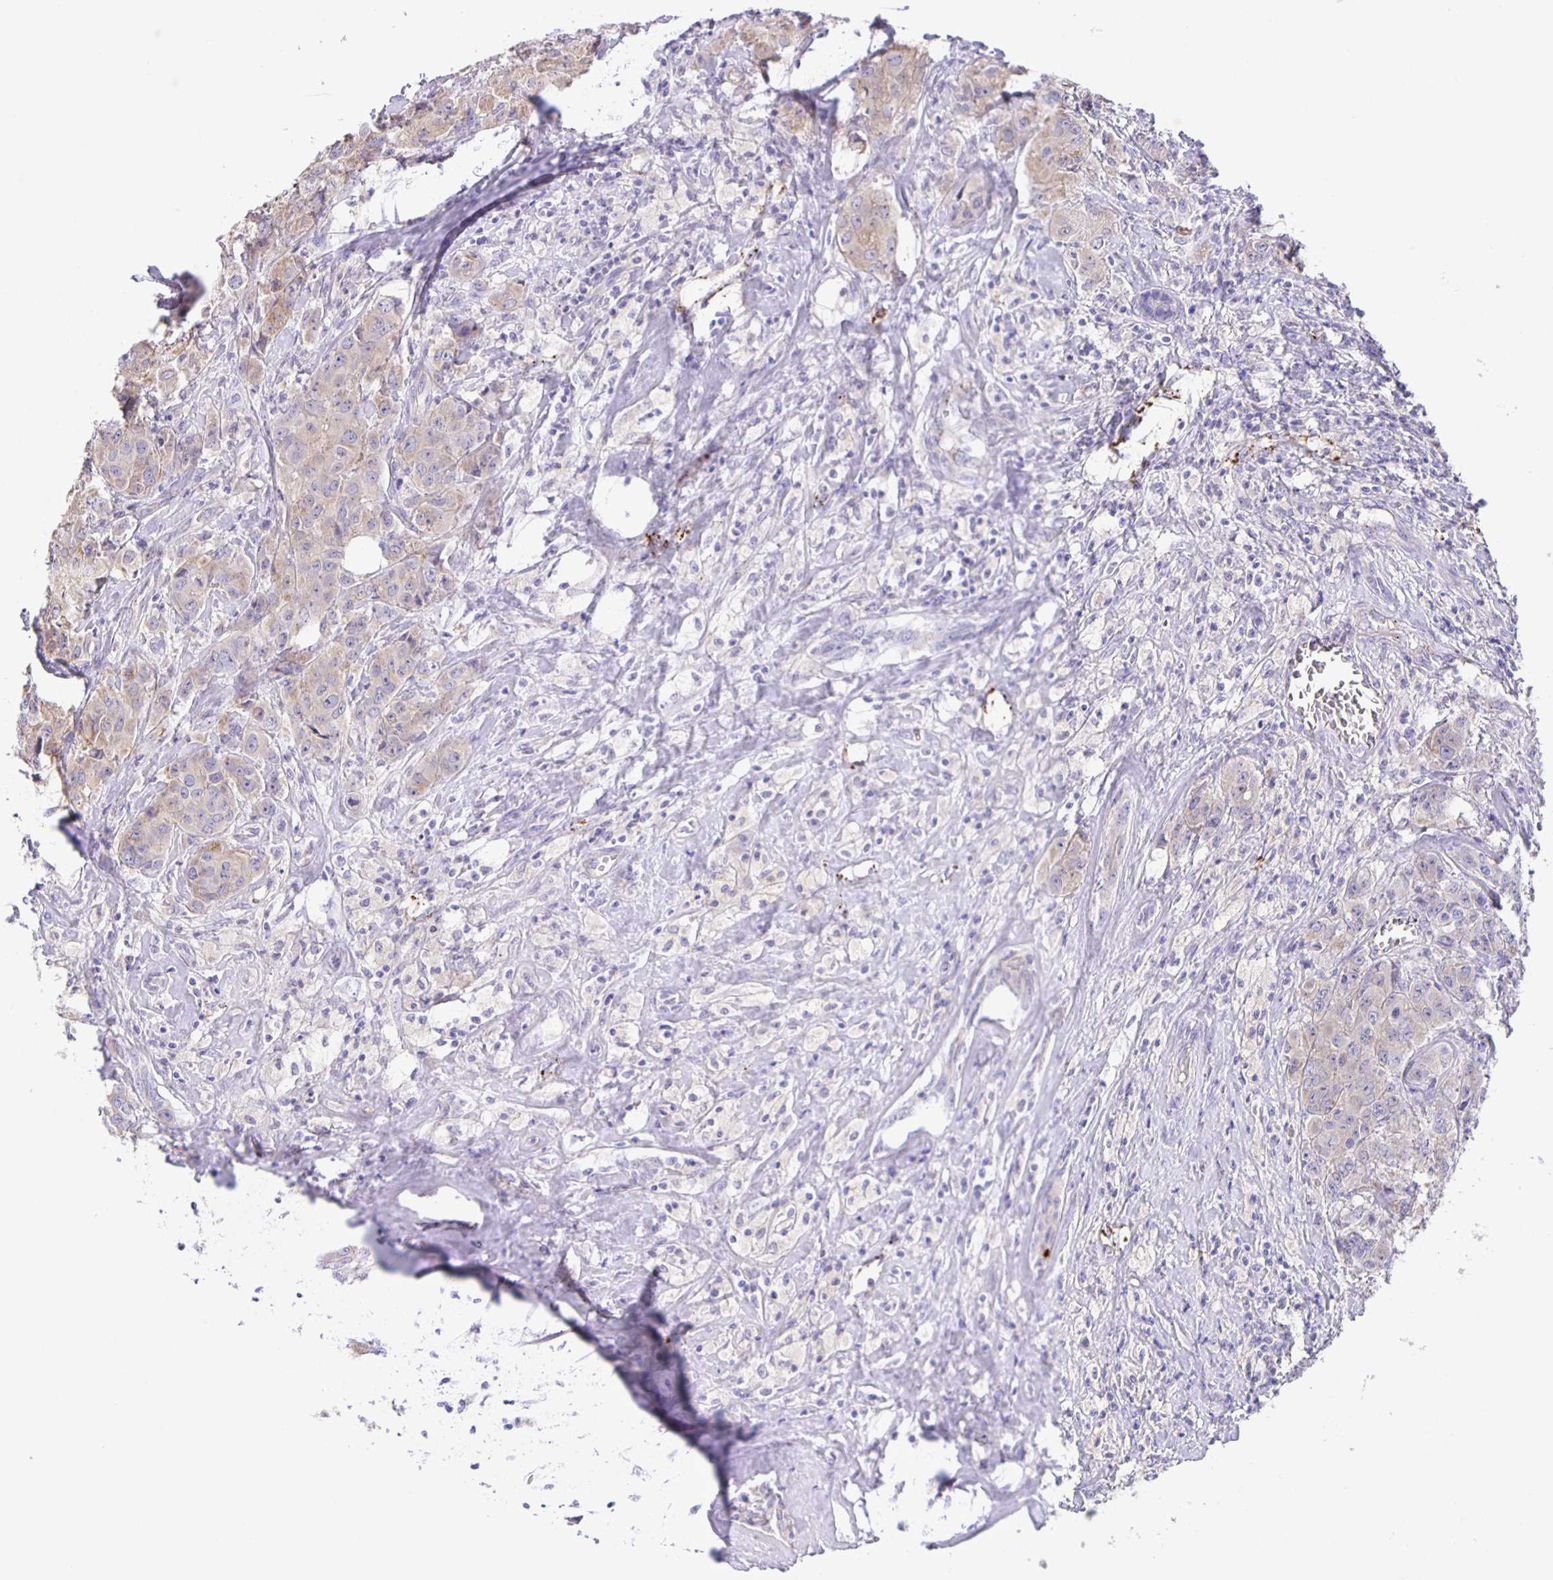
{"staining": {"intensity": "weak", "quantity": "25%-75%", "location": "cytoplasmic/membranous"}, "tissue": "breast cancer", "cell_type": "Tumor cells", "image_type": "cancer", "snomed": [{"axis": "morphology", "description": "Normal tissue, NOS"}, {"axis": "morphology", "description": "Duct carcinoma"}, {"axis": "topography", "description": "Breast"}], "caption": "This is a photomicrograph of immunohistochemistry staining of breast cancer (intraductal carcinoma), which shows weak positivity in the cytoplasmic/membranous of tumor cells.", "gene": "JMJD4", "patient": {"sex": "female", "age": 43}}